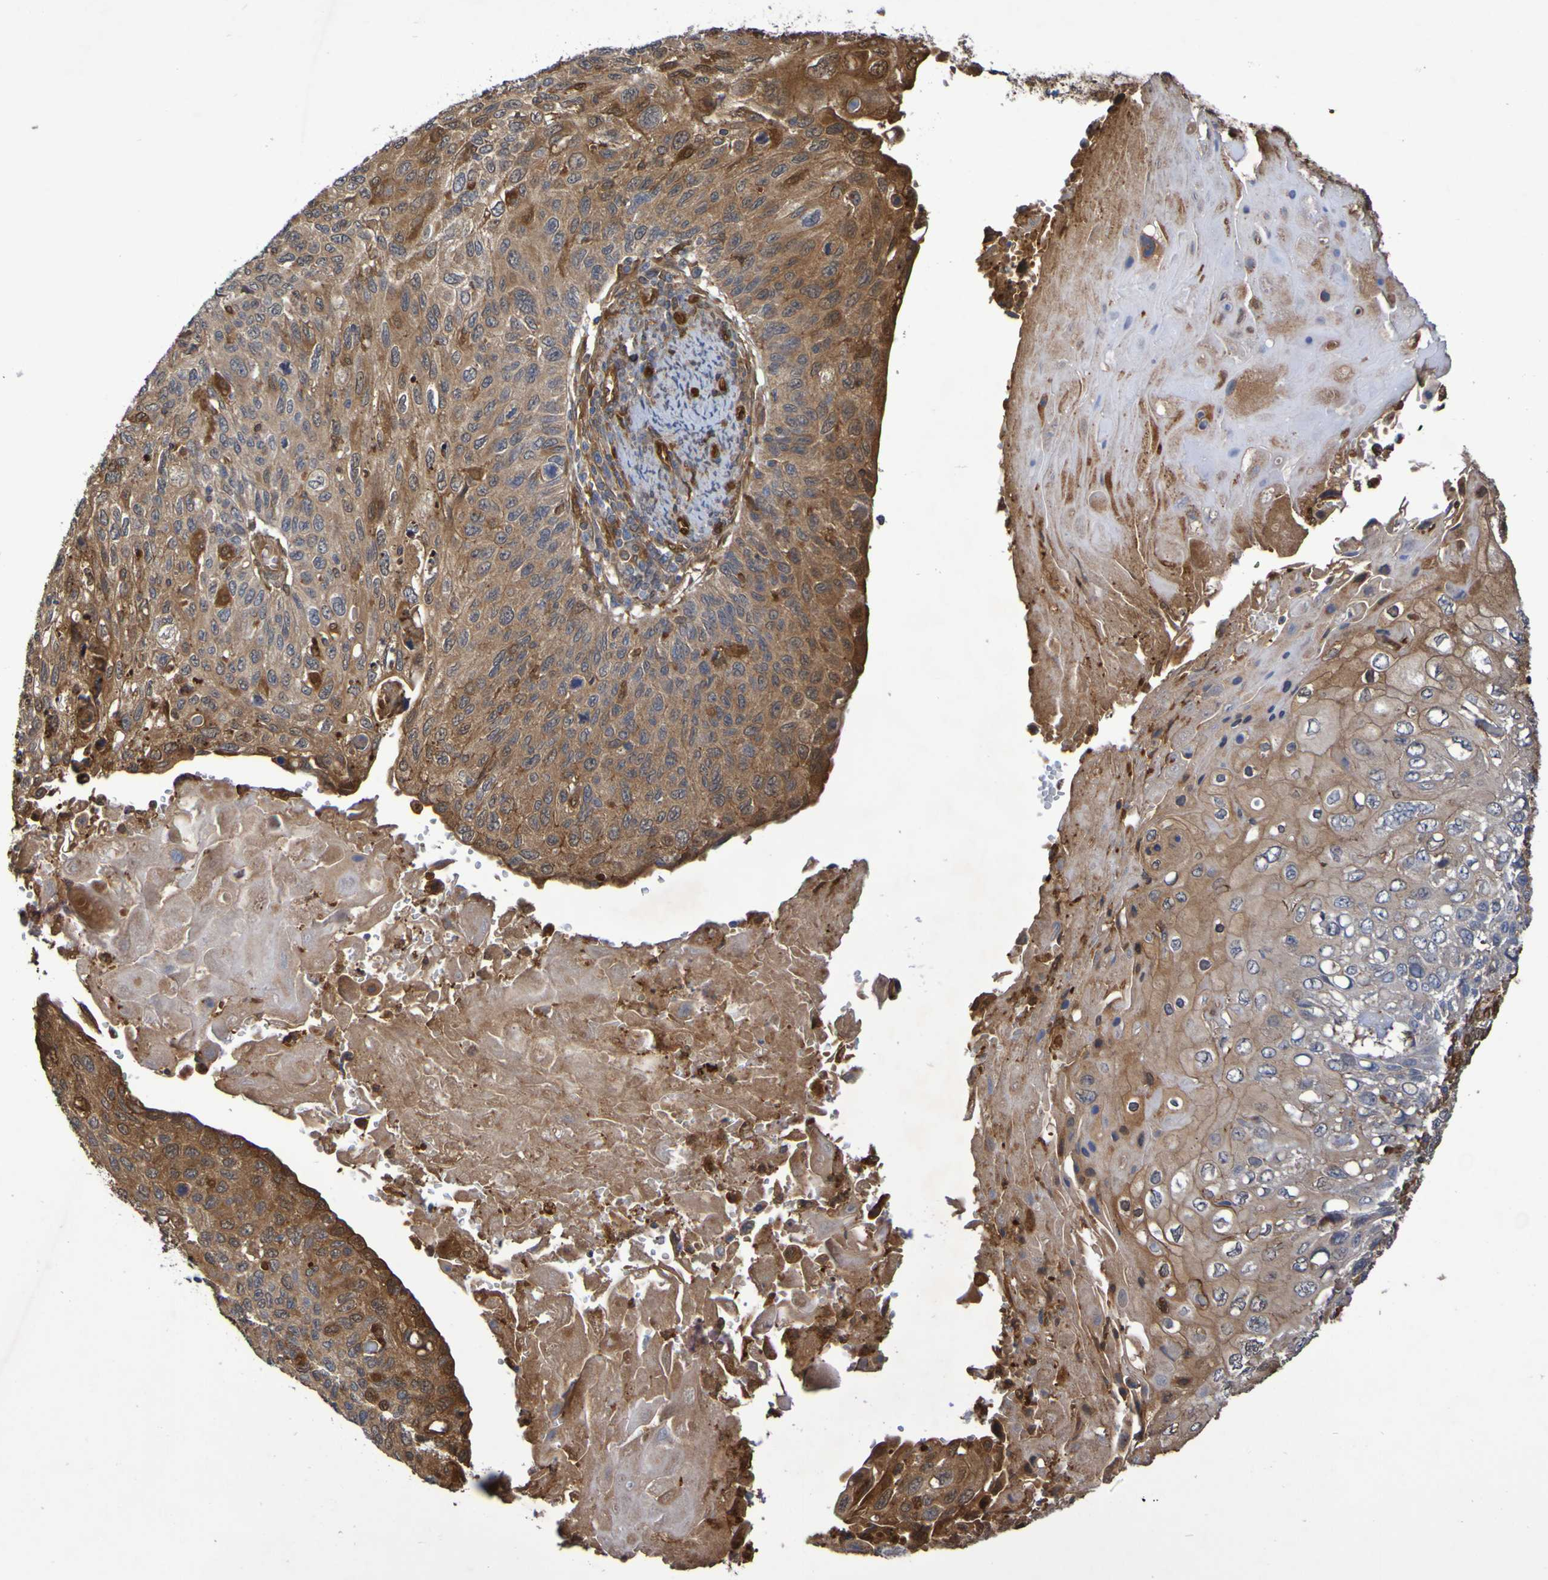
{"staining": {"intensity": "moderate", "quantity": ">75%", "location": "cytoplasmic/membranous"}, "tissue": "cervical cancer", "cell_type": "Tumor cells", "image_type": "cancer", "snomed": [{"axis": "morphology", "description": "Squamous cell carcinoma, NOS"}, {"axis": "topography", "description": "Cervix"}], "caption": "Immunohistochemistry (IHC) staining of cervical cancer, which shows medium levels of moderate cytoplasmic/membranous positivity in about >75% of tumor cells indicating moderate cytoplasmic/membranous protein staining. The staining was performed using DAB (3,3'-diaminobenzidine) (brown) for protein detection and nuclei were counterstained in hematoxylin (blue).", "gene": "SERPINB6", "patient": {"sex": "female", "age": 70}}